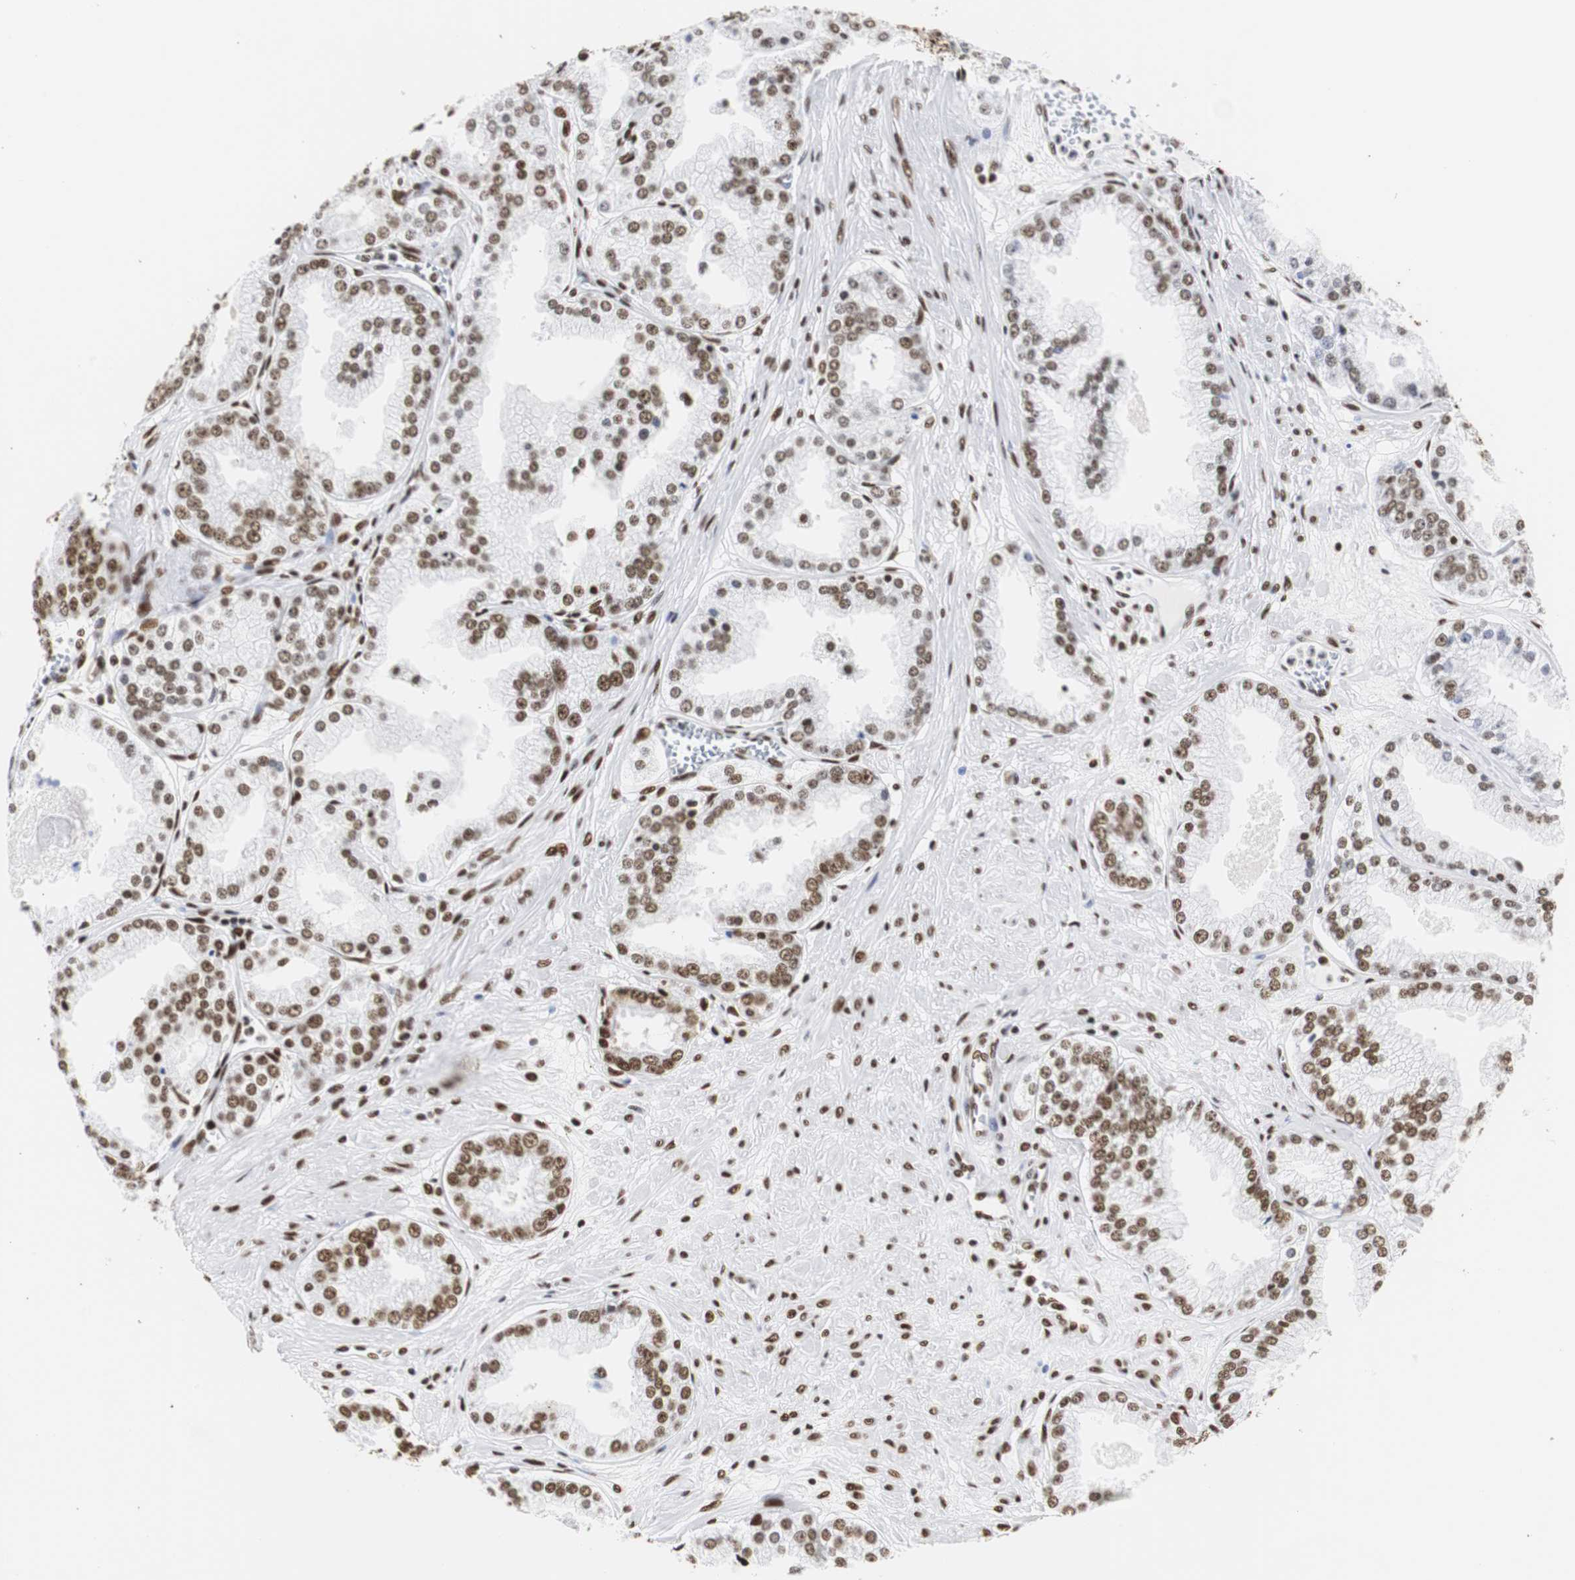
{"staining": {"intensity": "moderate", "quantity": ">75%", "location": "nuclear"}, "tissue": "prostate cancer", "cell_type": "Tumor cells", "image_type": "cancer", "snomed": [{"axis": "morphology", "description": "Adenocarcinoma, High grade"}, {"axis": "topography", "description": "Prostate"}], "caption": "Protein staining of prostate cancer (adenocarcinoma (high-grade)) tissue reveals moderate nuclear positivity in approximately >75% of tumor cells. Immunohistochemistry (ihc) stains the protein of interest in brown and the nuclei are stained blue.", "gene": "HNRNPH2", "patient": {"sex": "male", "age": 61}}